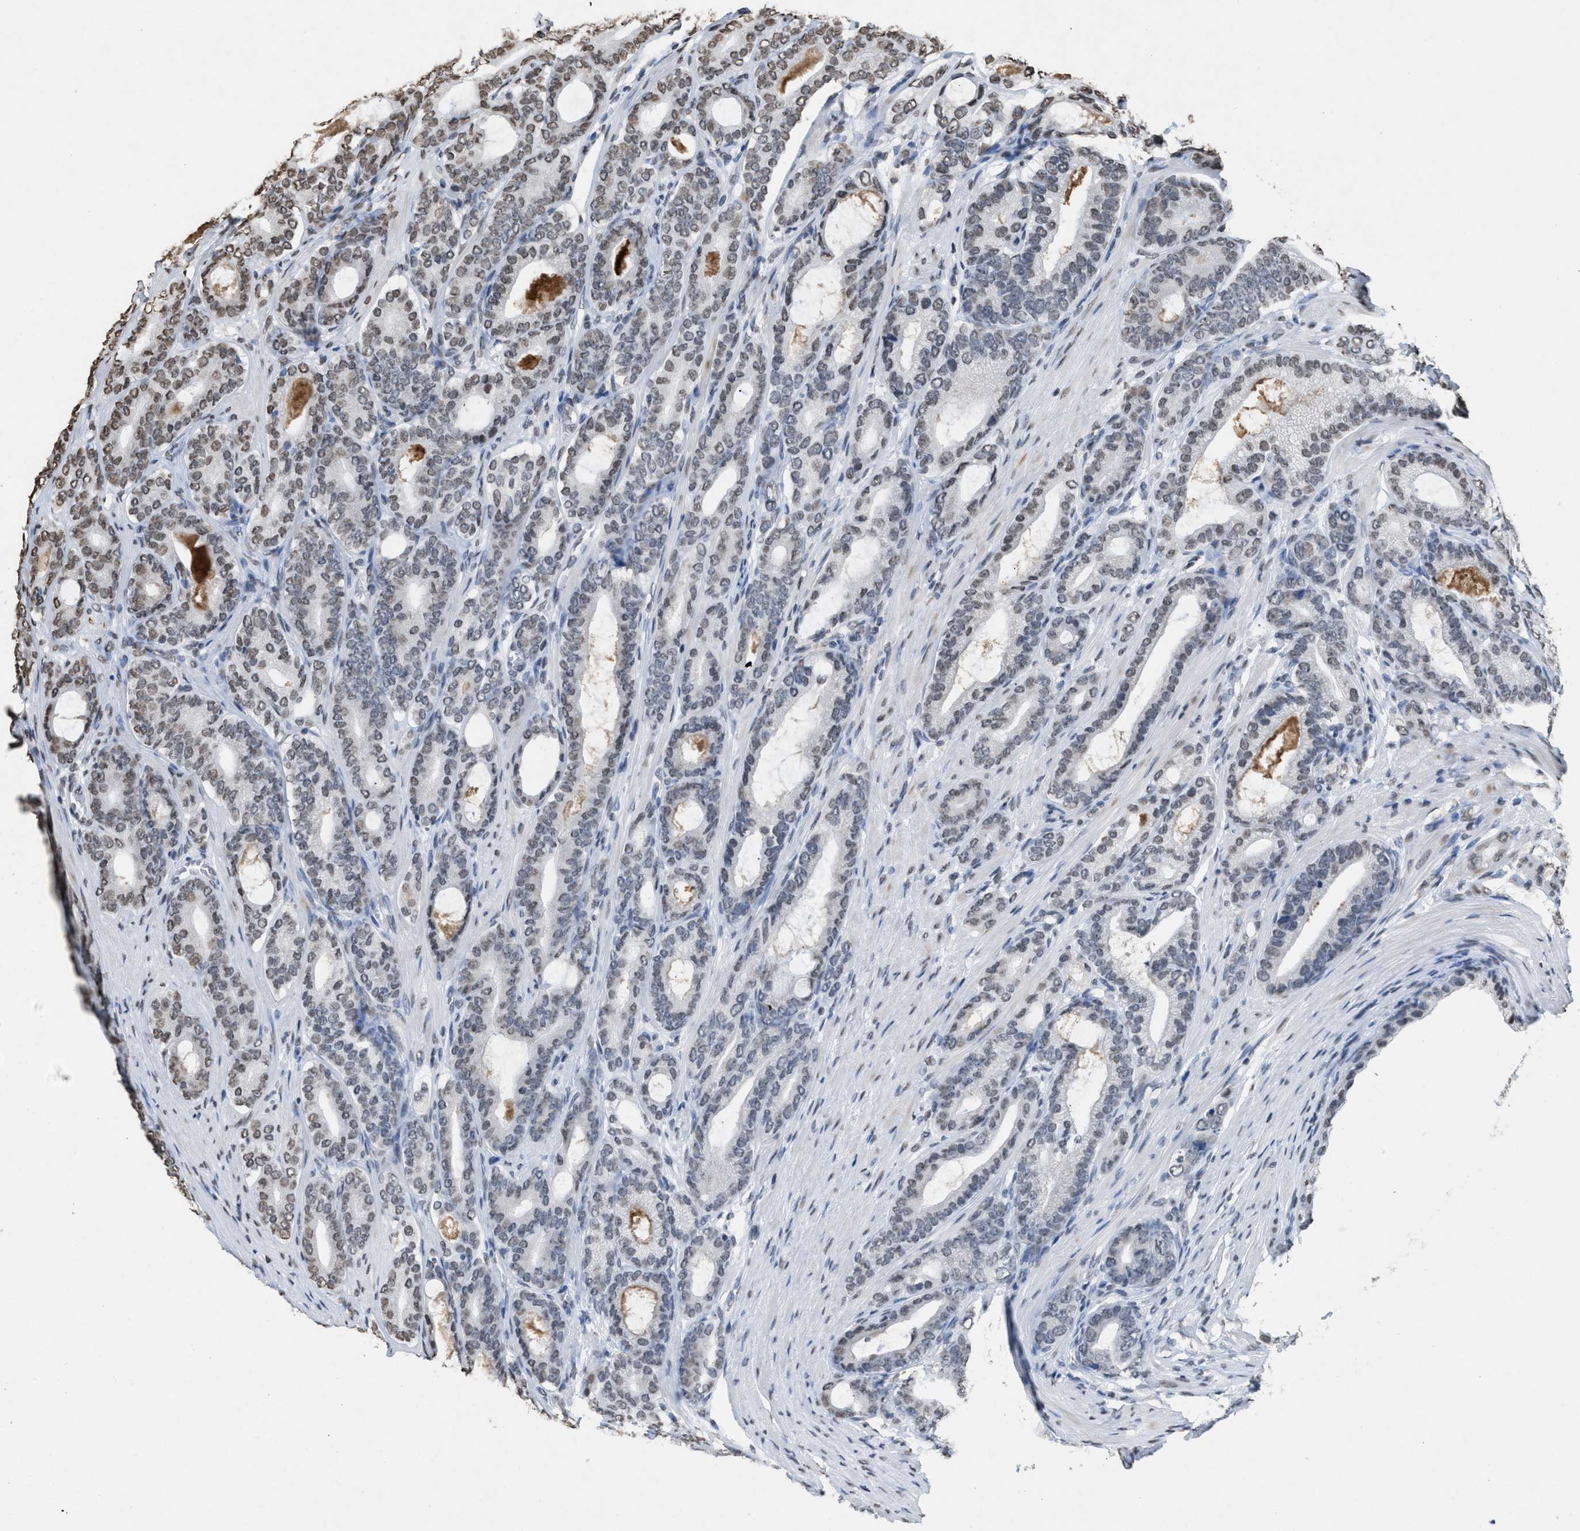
{"staining": {"intensity": "weak", "quantity": "<25%", "location": "nuclear"}, "tissue": "prostate cancer", "cell_type": "Tumor cells", "image_type": "cancer", "snomed": [{"axis": "morphology", "description": "Adenocarcinoma, High grade"}, {"axis": "topography", "description": "Prostate"}], "caption": "IHC image of neoplastic tissue: human prostate cancer stained with DAB exhibits no significant protein expression in tumor cells.", "gene": "NUP88", "patient": {"sex": "male", "age": 60}}